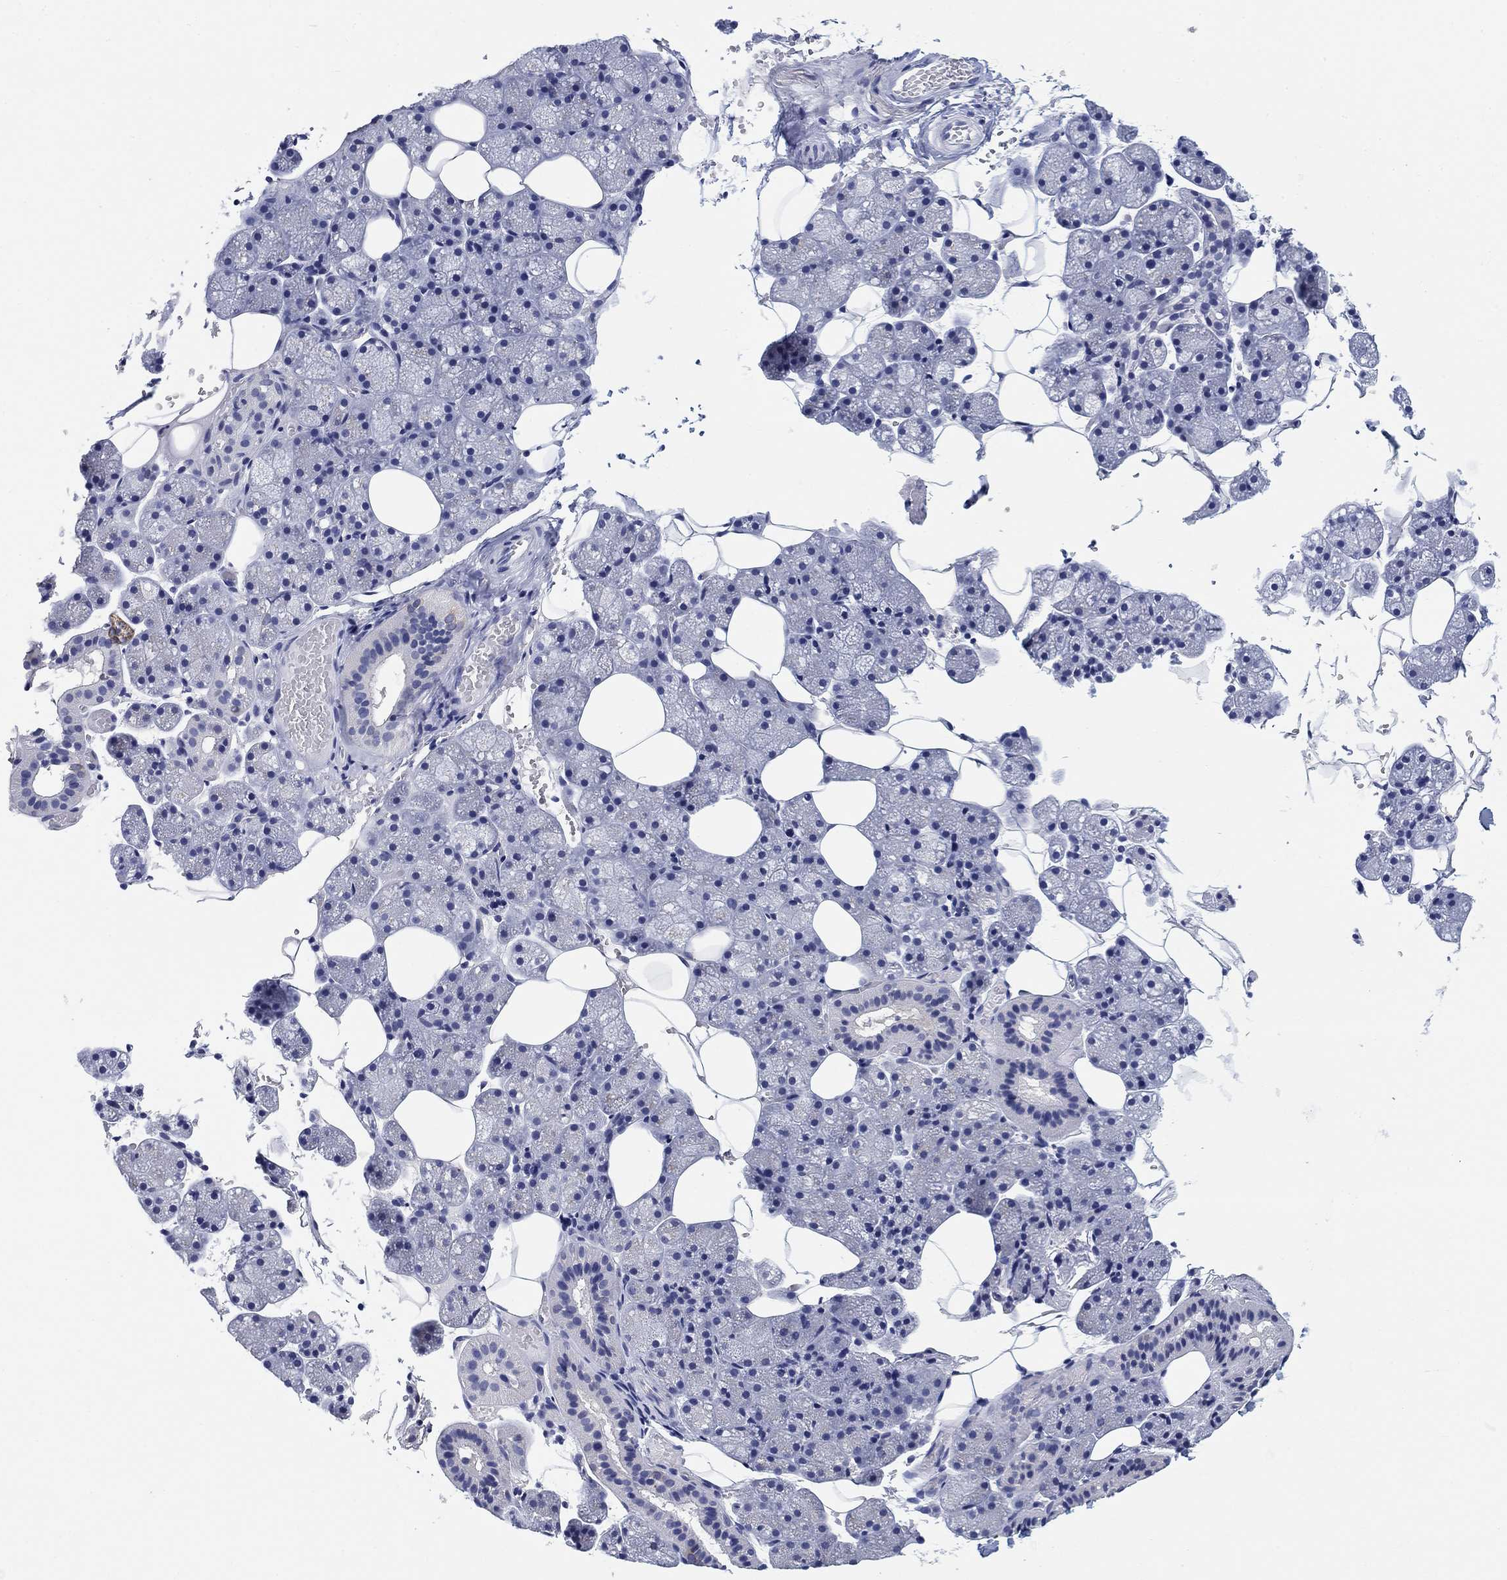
{"staining": {"intensity": "negative", "quantity": "none", "location": "none"}, "tissue": "salivary gland", "cell_type": "Glandular cells", "image_type": "normal", "snomed": [{"axis": "morphology", "description": "Normal tissue, NOS"}, {"axis": "topography", "description": "Salivary gland"}], "caption": "A histopathology image of salivary gland stained for a protein displays no brown staining in glandular cells. (IHC, brightfield microscopy, high magnification).", "gene": "CLUL1", "patient": {"sex": "male", "age": 38}}